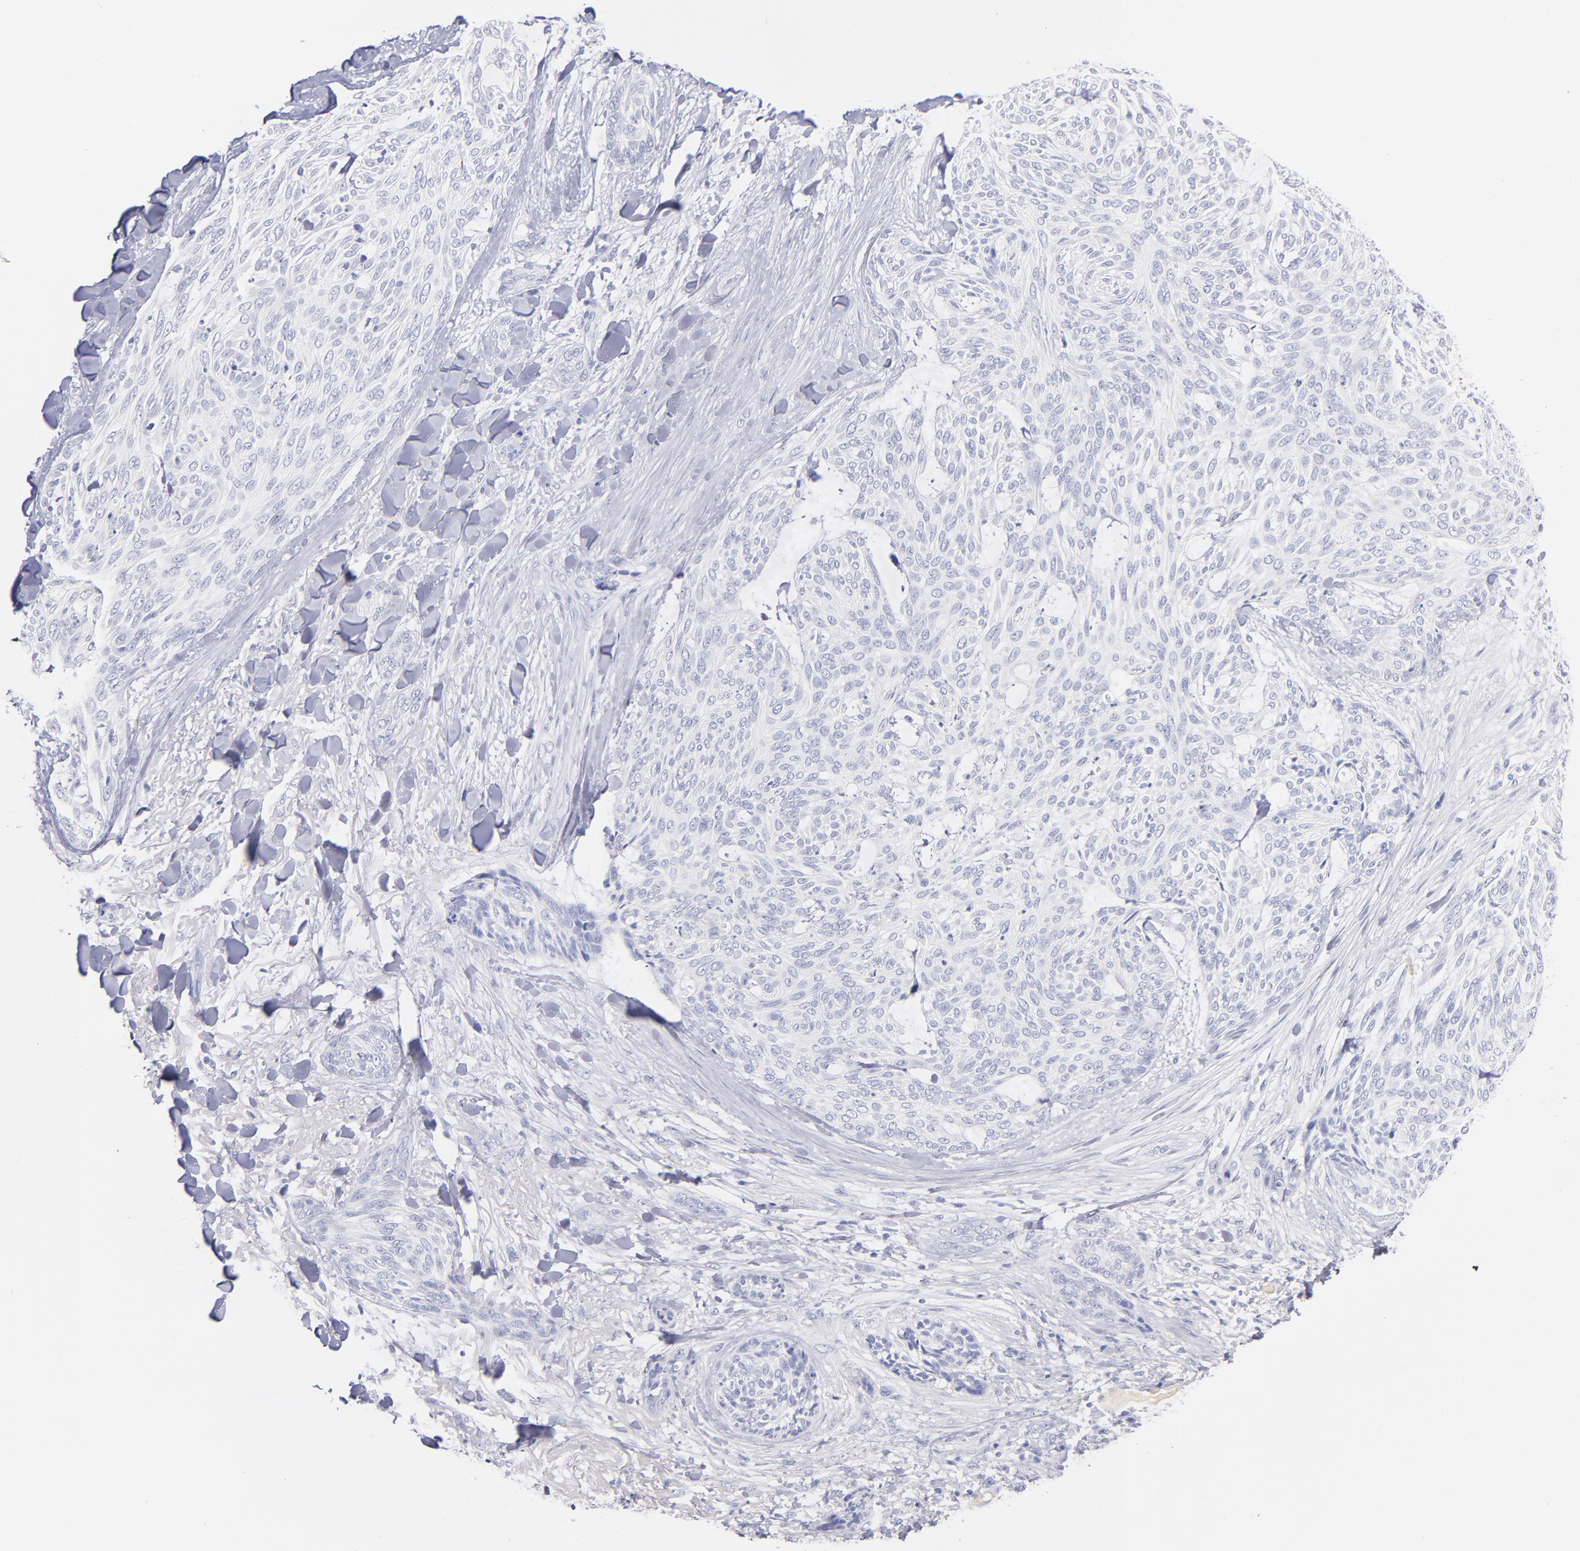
{"staining": {"intensity": "negative", "quantity": "none", "location": "none"}, "tissue": "skin cancer", "cell_type": "Tumor cells", "image_type": "cancer", "snomed": [{"axis": "morphology", "description": "Normal tissue, NOS"}, {"axis": "morphology", "description": "Basal cell carcinoma"}, {"axis": "topography", "description": "Skin"}], "caption": "A high-resolution micrograph shows immunohistochemistry (IHC) staining of skin cancer (basal cell carcinoma), which displays no significant positivity in tumor cells.", "gene": "HP", "patient": {"sex": "female", "age": 71}}